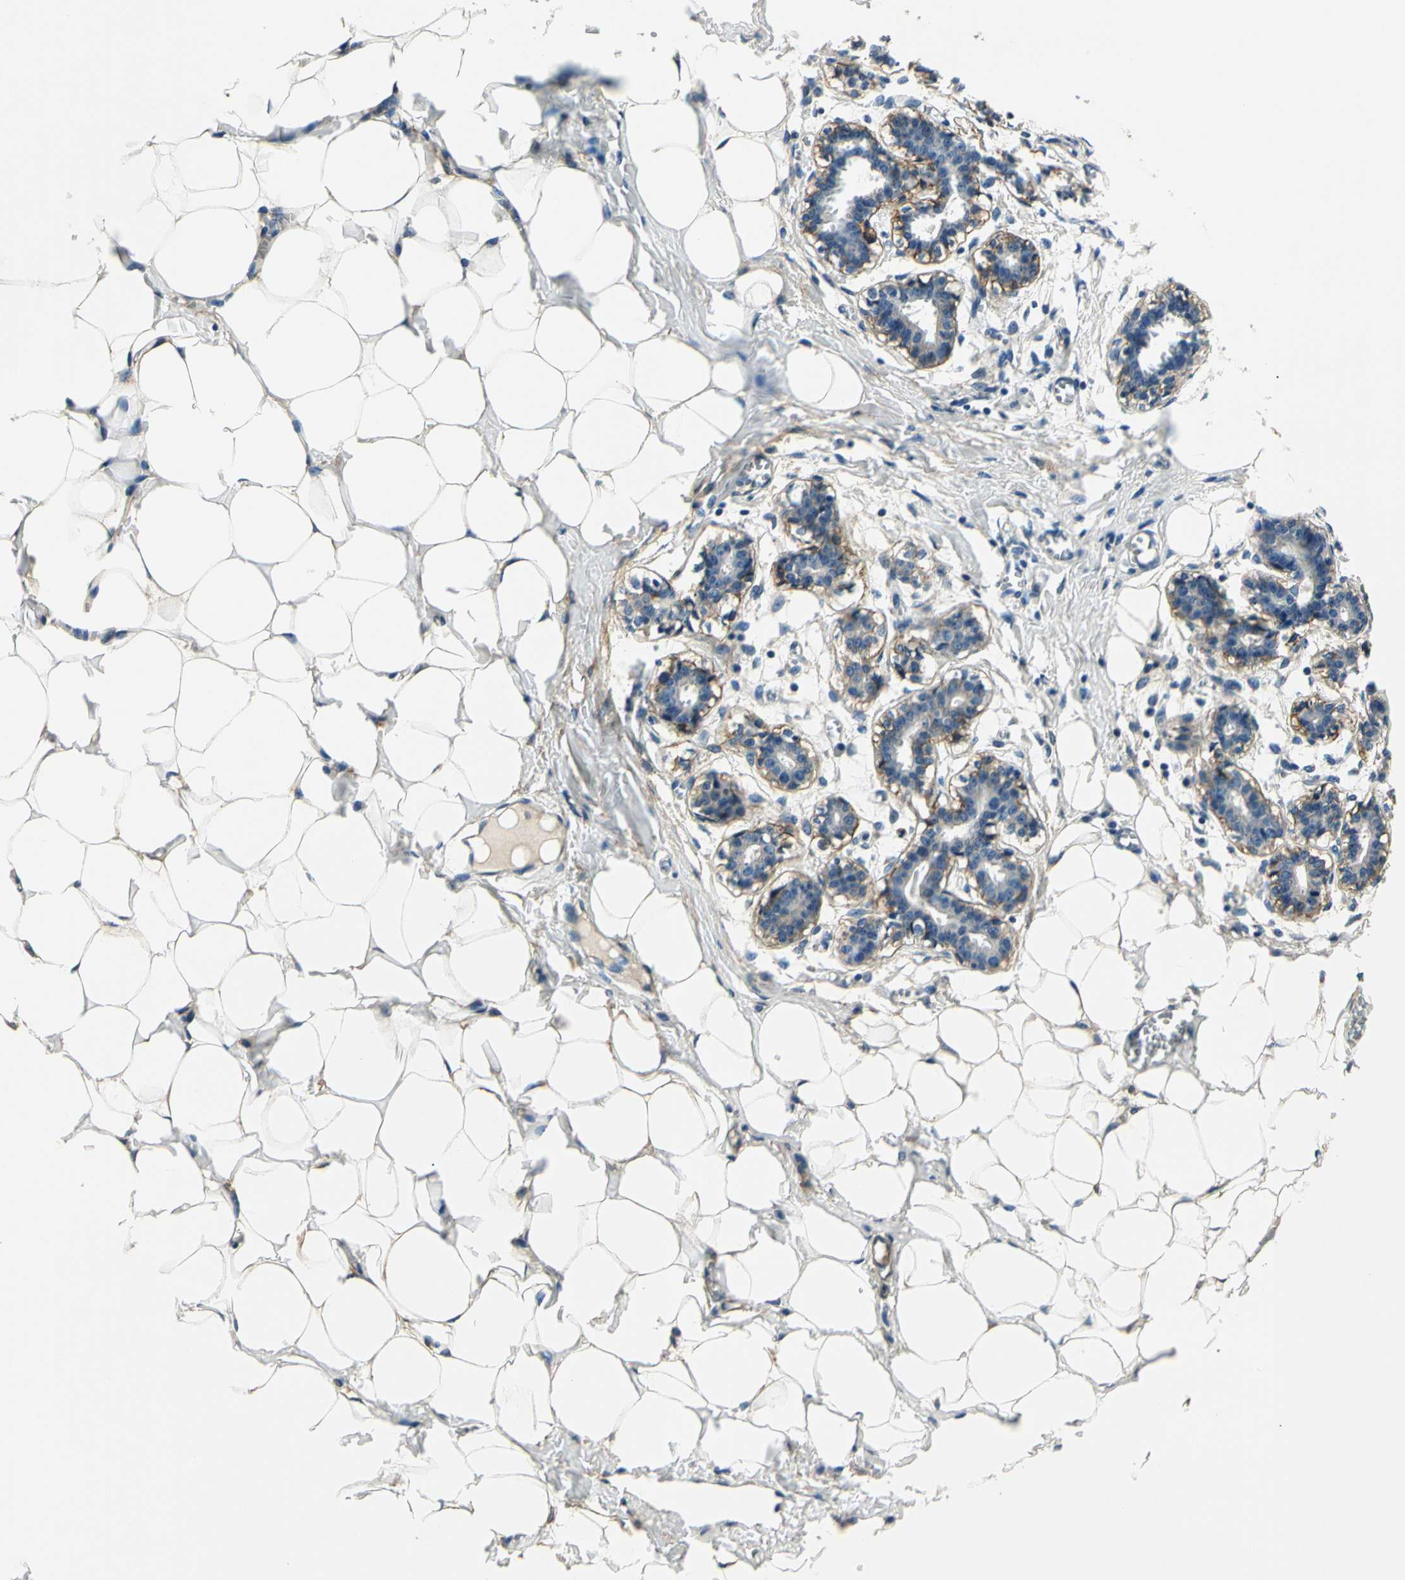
{"staining": {"intensity": "weak", "quantity": ">75%", "location": "cytoplasmic/membranous"}, "tissue": "breast", "cell_type": "Adipocytes", "image_type": "normal", "snomed": [{"axis": "morphology", "description": "Normal tissue, NOS"}, {"axis": "topography", "description": "Breast"}], "caption": "A brown stain shows weak cytoplasmic/membranous positivity of a protein in adipocytes of unremarkable human breast.", "gene": "TGFBR3", "patient": {"sex": "female", "age": 27}}